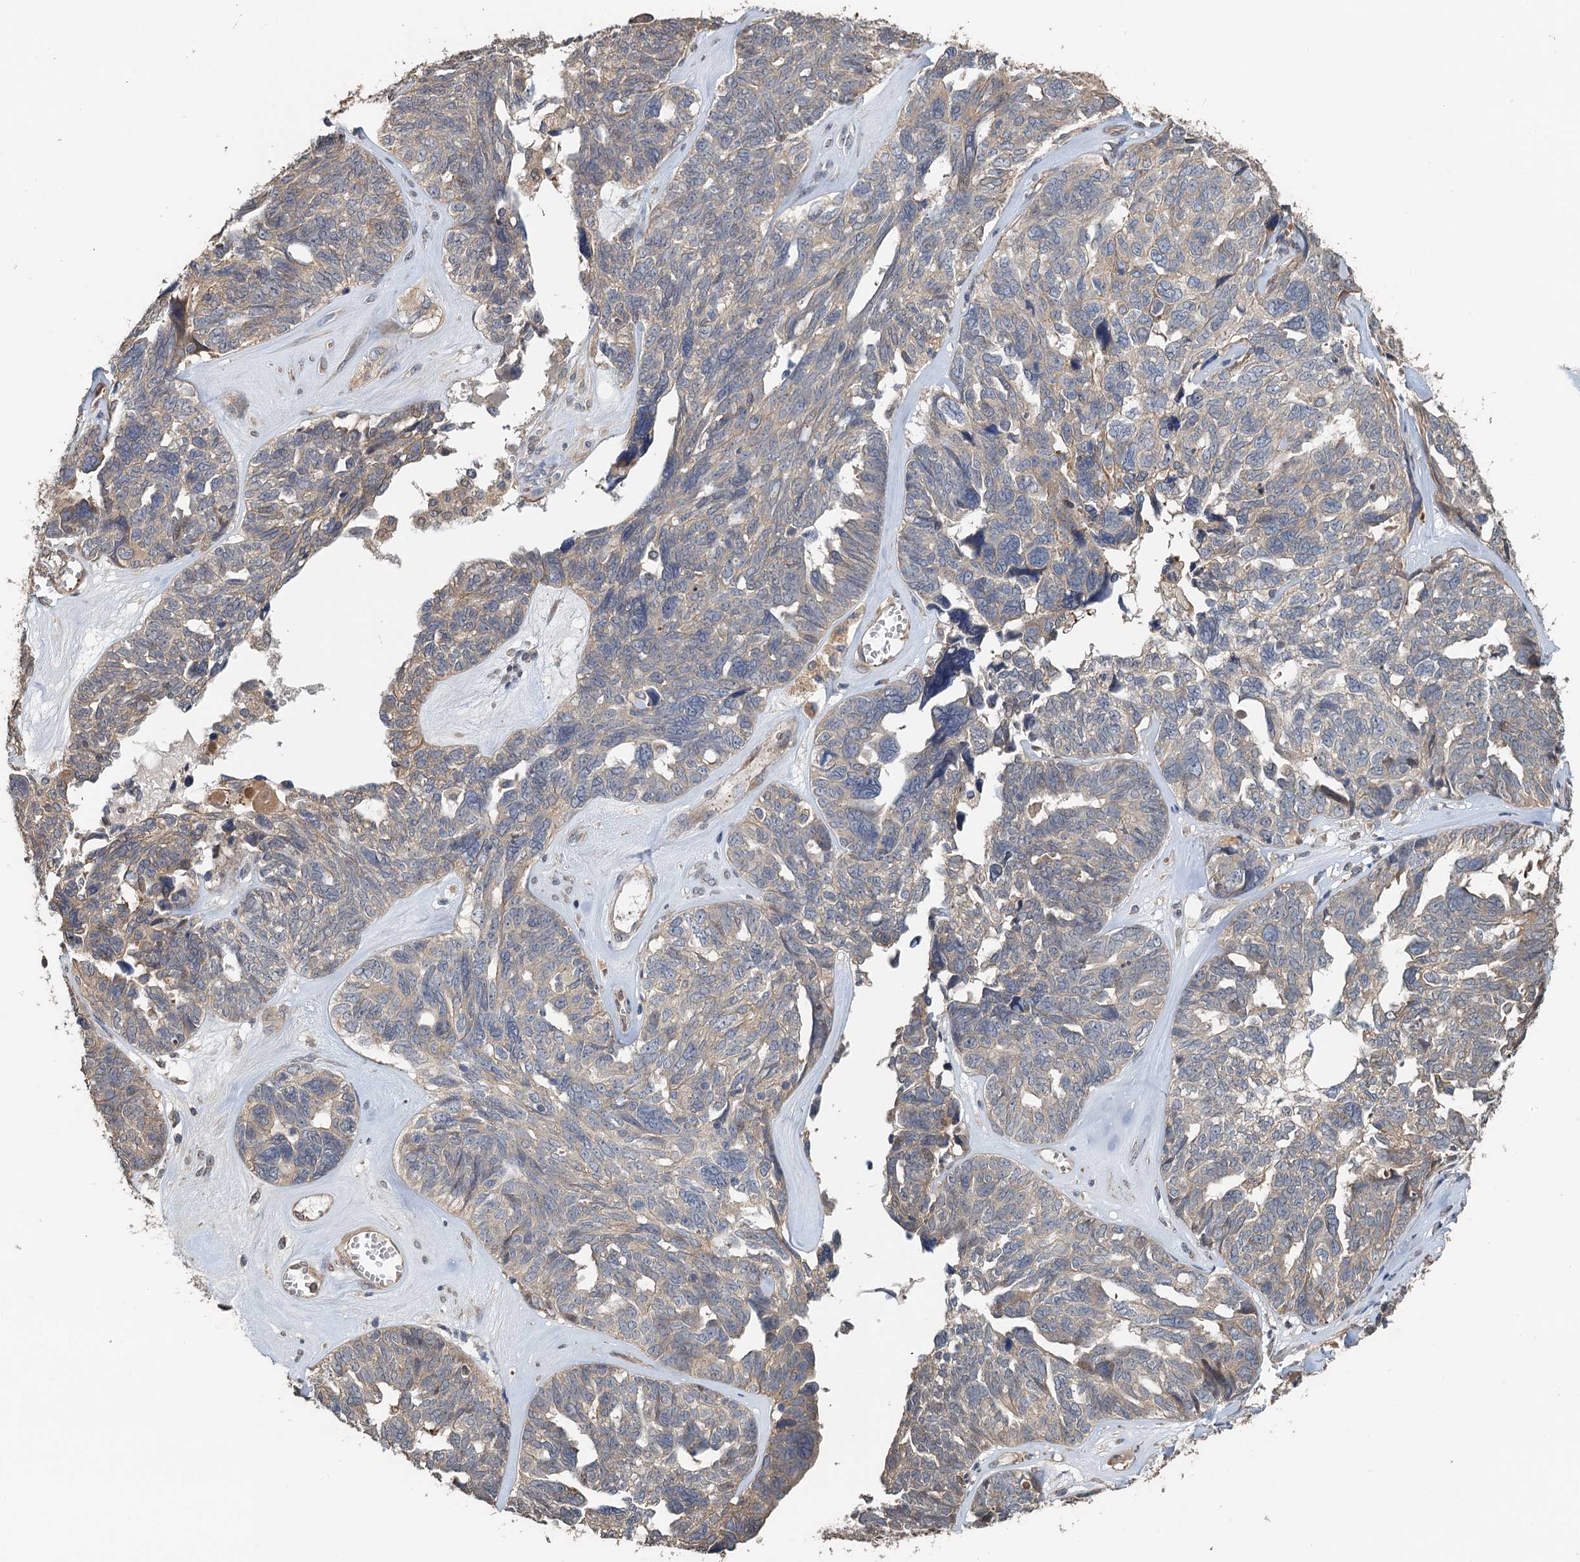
{"staining": {"intensity": "weak", "quantity": "<25%", "location": "cytoplasmic/membranous"}, "tissue": "ovarian cancer", "cell_type": "Tumor cells", "image_type": "cancer", "snomed": [{"axis": "morphology", "description": "Cystadenocarcinoma, serous, NOS"}, {"axis": "topography", "description": "Ovary"}], "caption": "An image of serous cystadenocarcinoma (ovarian) stained for a protein demonstrates no brown staining in tumor cells.", "gene": "MEAK7", "patient": {"sex": "female", "age": 79}}